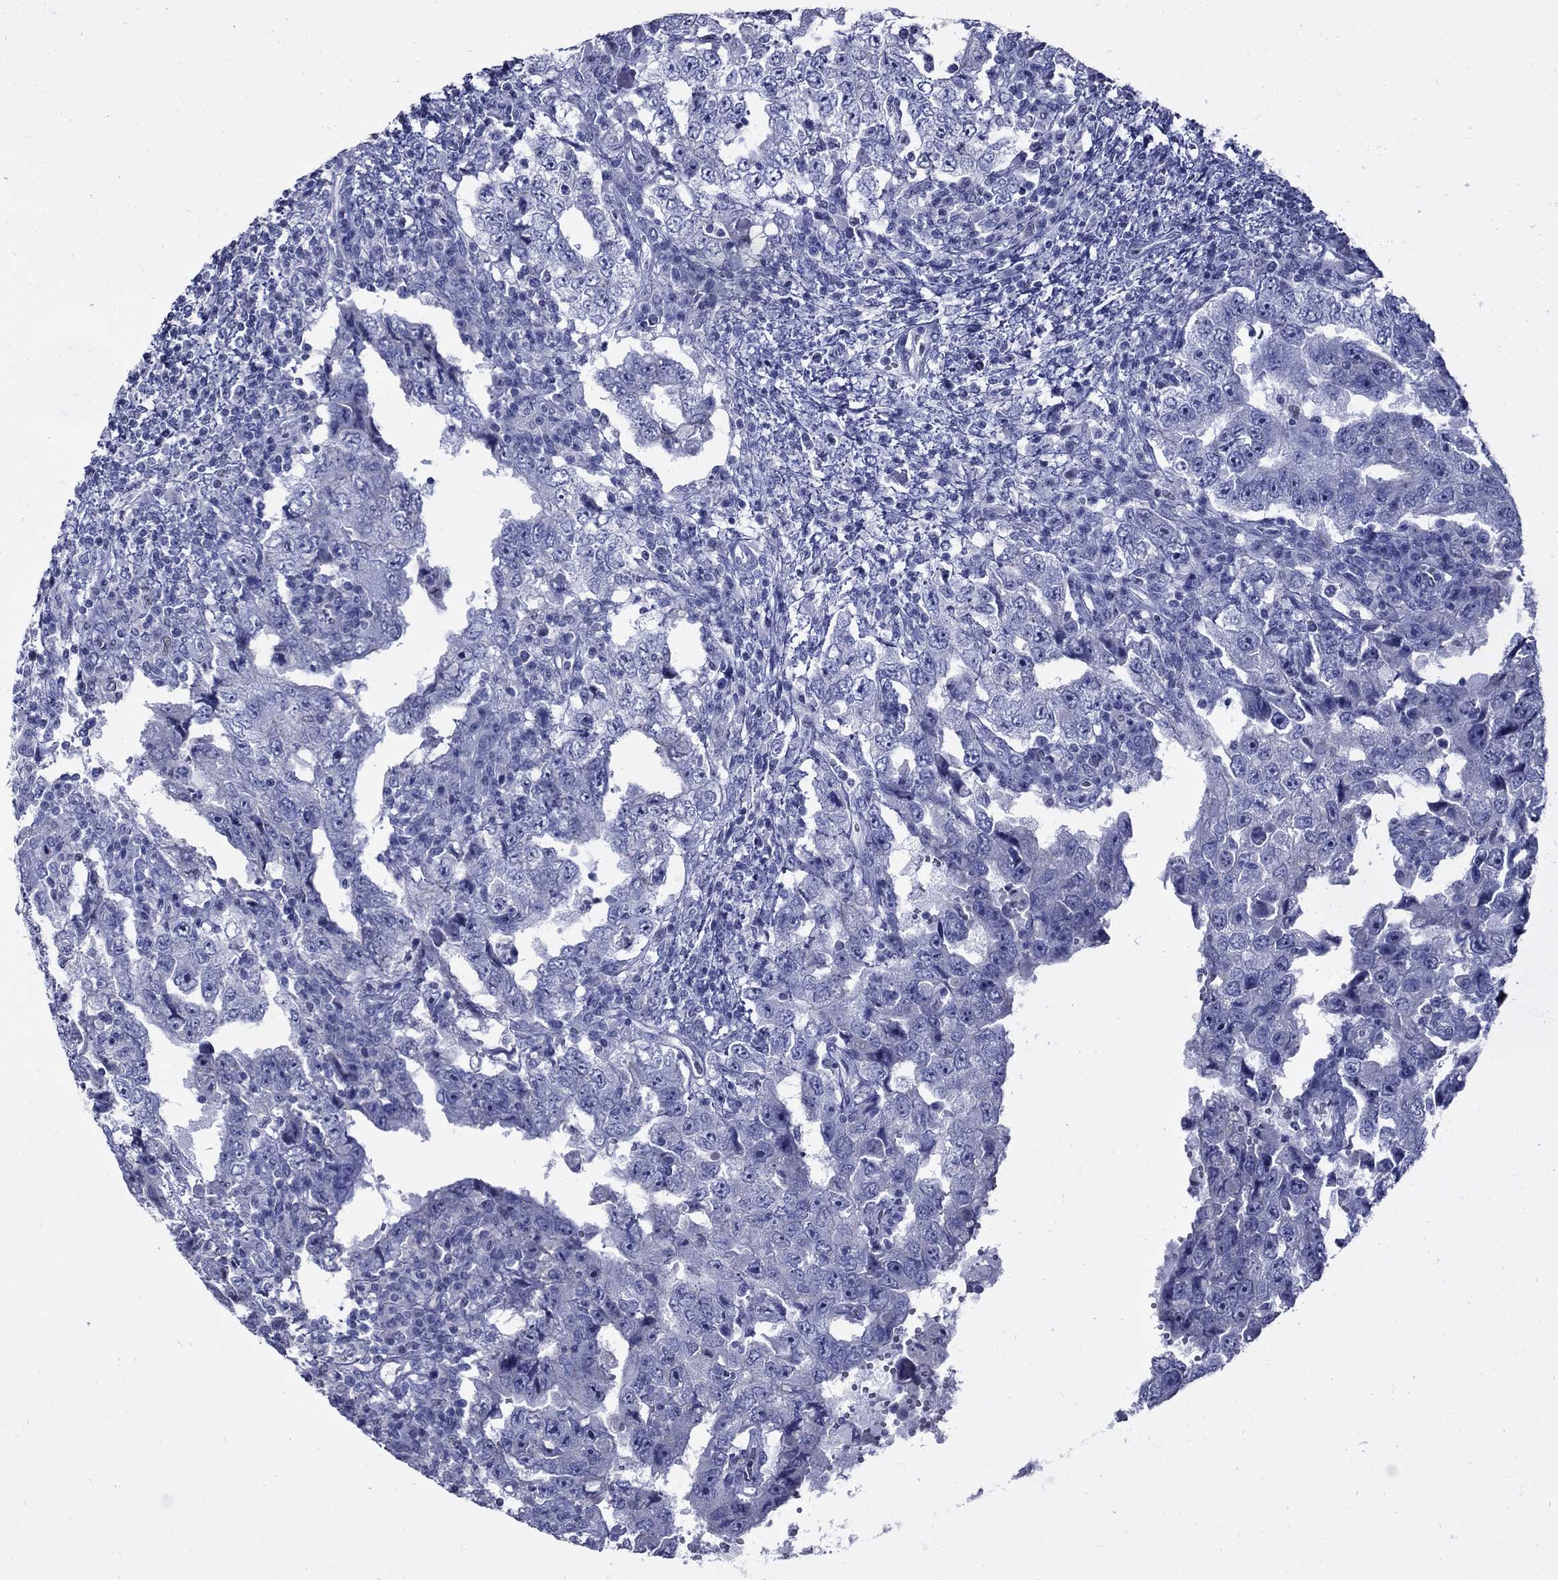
{"staining": {"intensity": "negative", "quantity": "none", "location": "none"}, "tissue": "testis cancer", "cell_type": "Tumor cells", "image_type": "cancer", "snomed": [{"axis": "morphology", "description": "Carcinoma, Embryonal, NOS"}, {"axis": "topography", "description": "Testis"}], "caption": "This photomicrograph is of embryonal carcinoma (testis) stained with IHC to label a protein in brown with the nuclei are counter-stained blue. There is no staining in tumor cells.", "gene": "GUCA1A", "patient": {"sex": "male", "age": 26}}